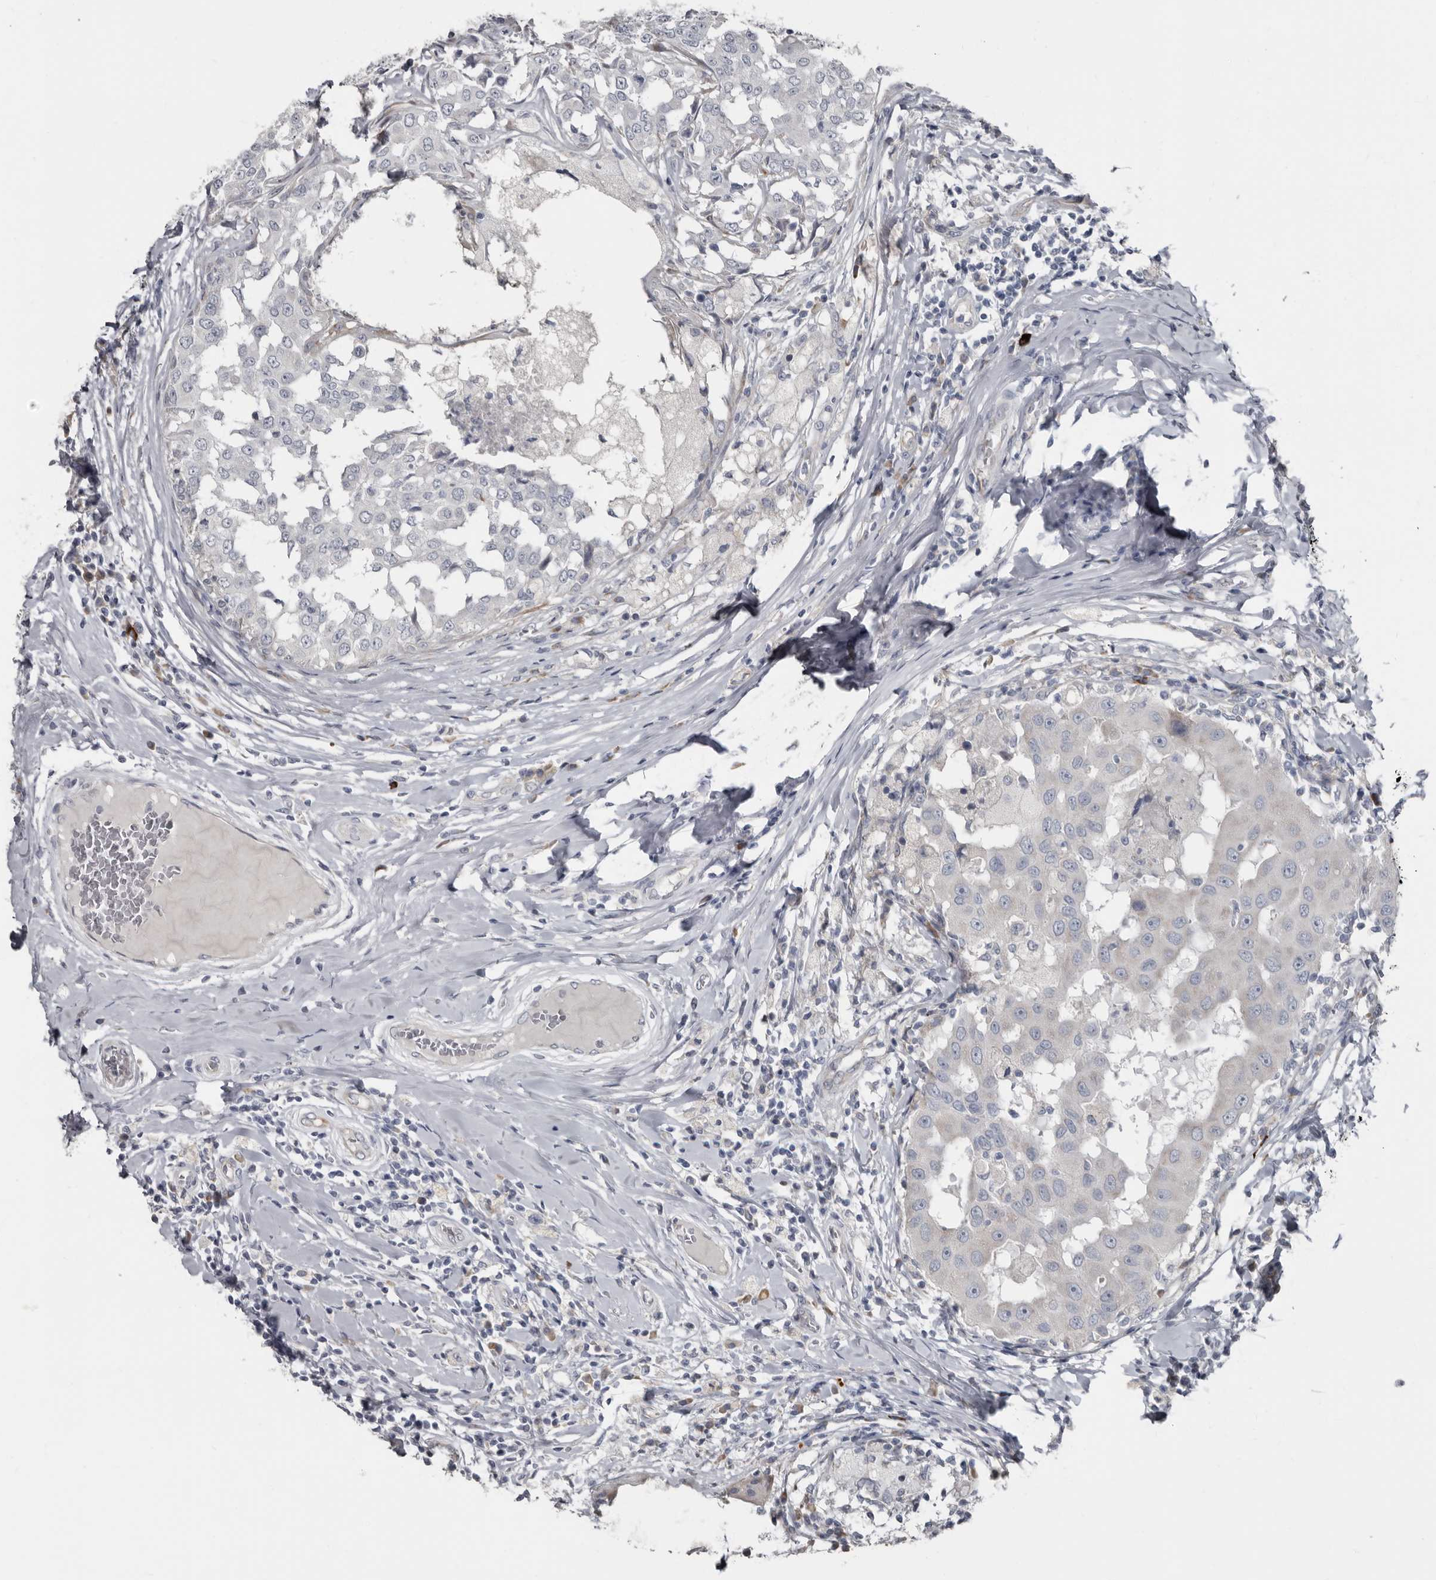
{"staining": {"intensity": "negative", "quantity": "none", "location": "none"}, "tissue": "breast cancer", "cell_type": "Tumor cells", "image_type": "cancer", "snomed": [{"axis": "morphology", "description": "Duct carcinoma"}, {"axis": "topography", "description": "Breast"}], "caption": "This is an immunohistochemistry (IHC) image of human breast cancer (invasive ductal carcinoma). There is no staining in tumor cells.", "gene": "ZNF114", "patient": {"sex": "female", "age": 27}}